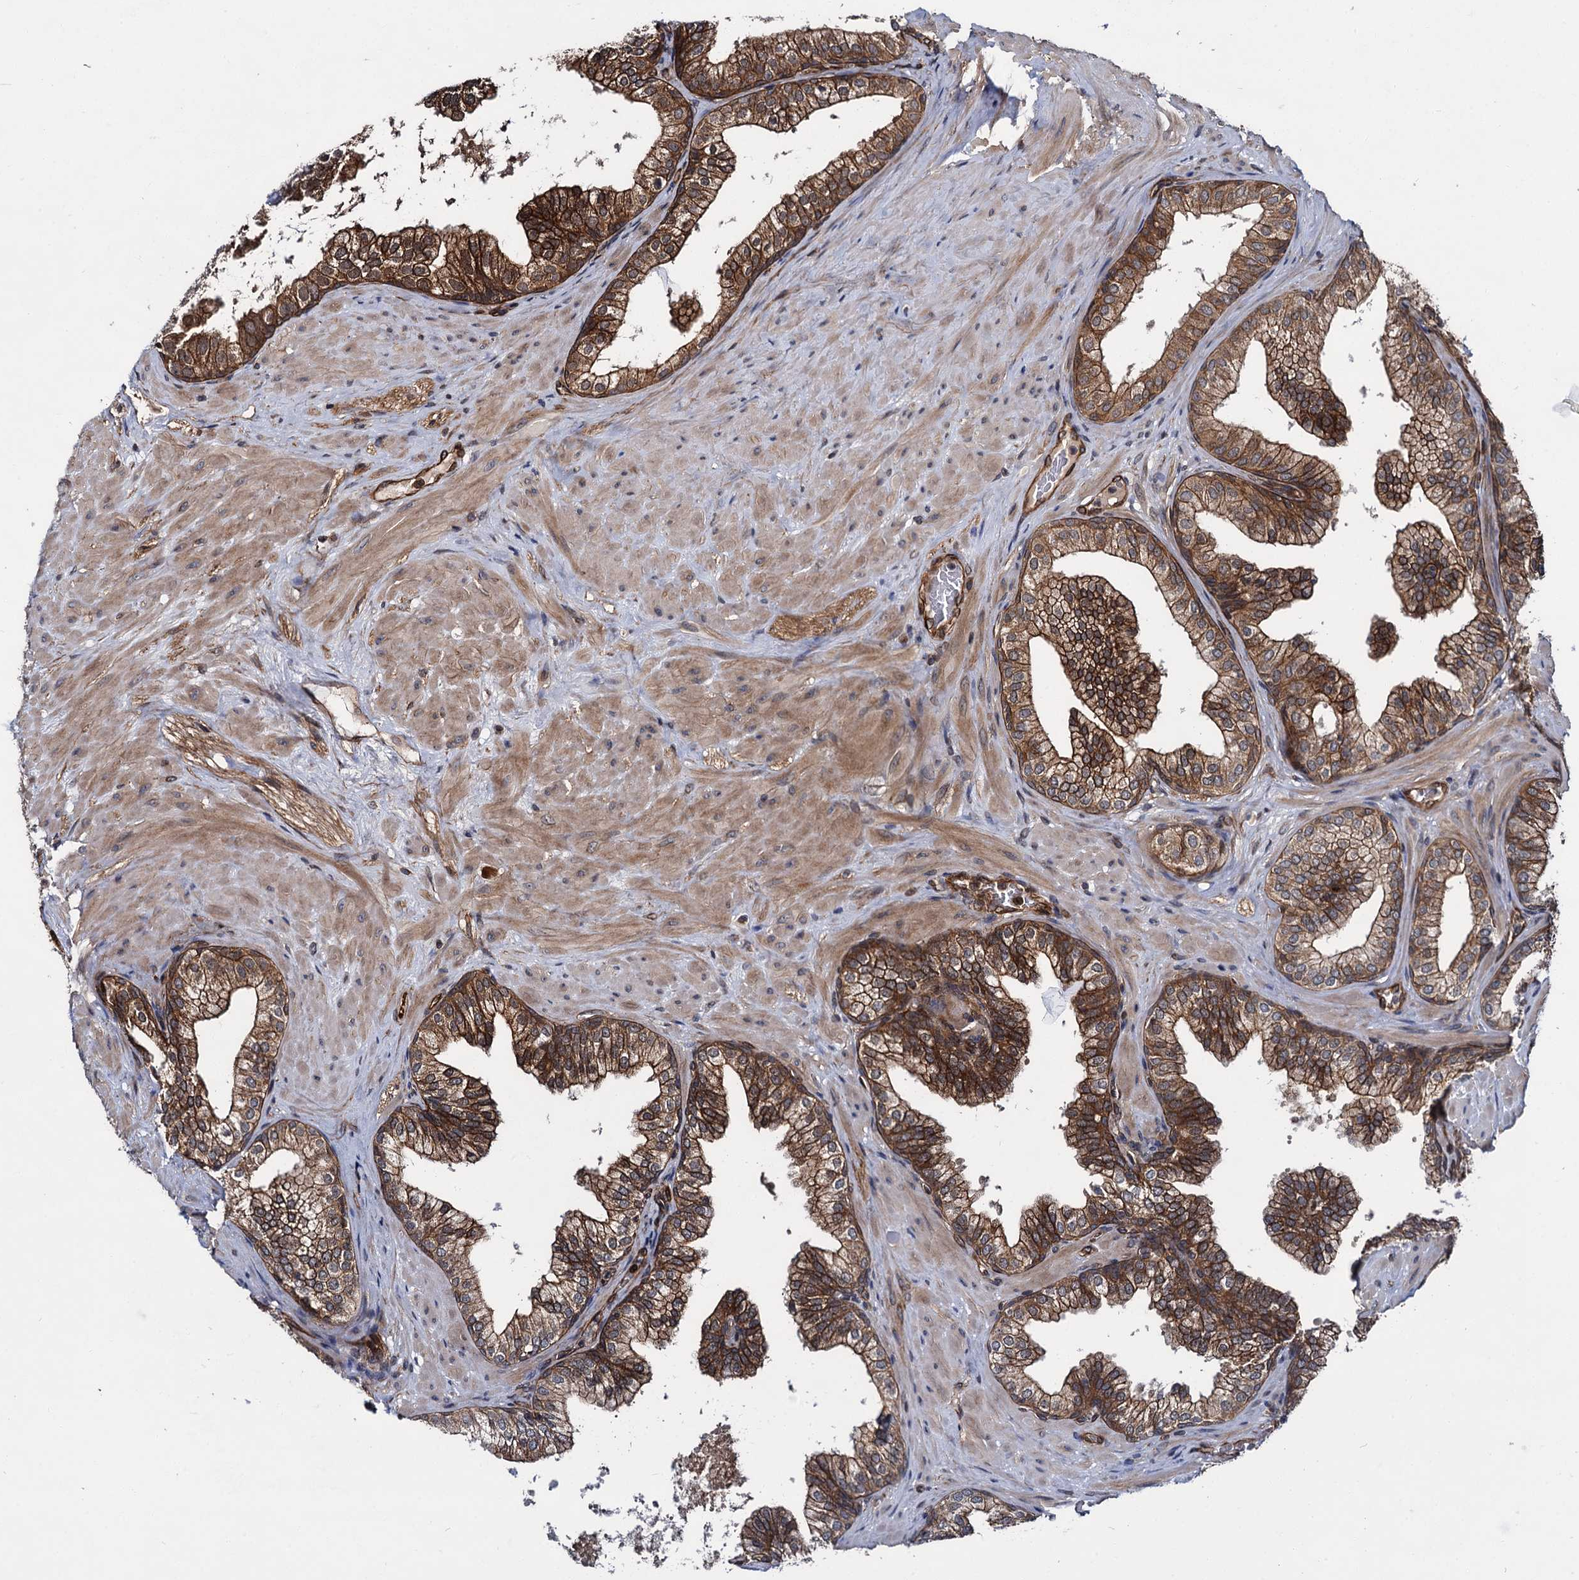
{"staining": {"intensity": "strong", "quantity": ">75%", "location": "cytoplasmic/membranous"}, "tissue": "prostate", "cell_type": "Glandular cells", "image_type": "normal", "snomed": [{"axis": "morphology", "description": "Normal tissue, NOS"}, {"axis": "topography", "description": "Prostate"}], "caption": "Unremarkable prostate demonstrates strong cytoplasmic/membranous expression in approximately >75% of glandular cells, visualized by immunohistochemistry.", "gene": "ZFYVE19", "patient": {"sex": "male", "age": 60}}